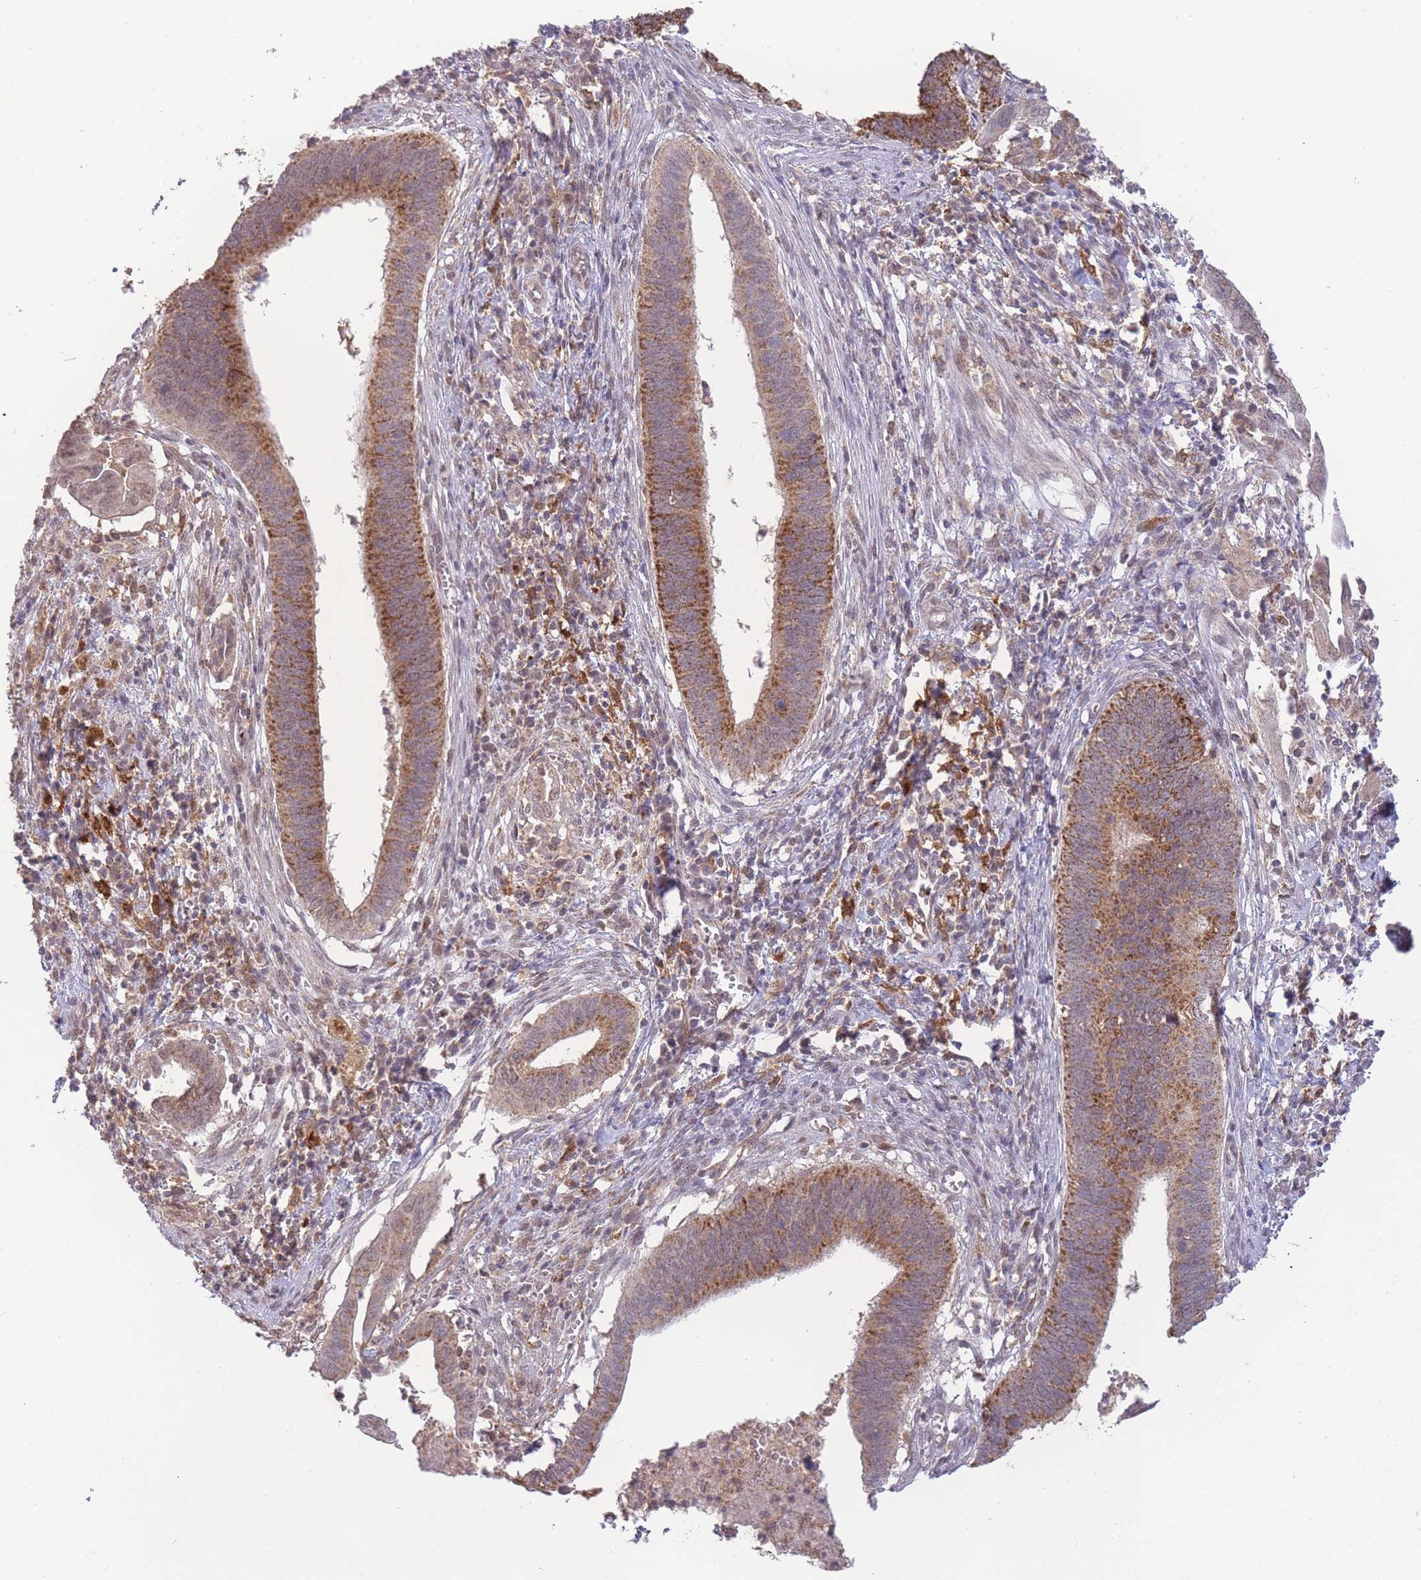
{"staining": {"intensity": "strong", "quantity": "25%-75%", "location": "cytoplasmic/membranous"}, "tissue": "cervical cancer", "cell_type": "Tumor cells", "image_type": "cancer", "snomed": [{"axis": "morphology", "description": "Adenocarcinoma, NOS"}, {"axis": "topography", "description": "Cervix"}], "caption": "The micrograph demonstrates a brown stain indicating the presence of a protein in the cytoplasmic/membranous of tumor cells in cervical adenocarcinoma.", "gene": "RNF144B", "patient": {"sex": "female", "age": 42}}